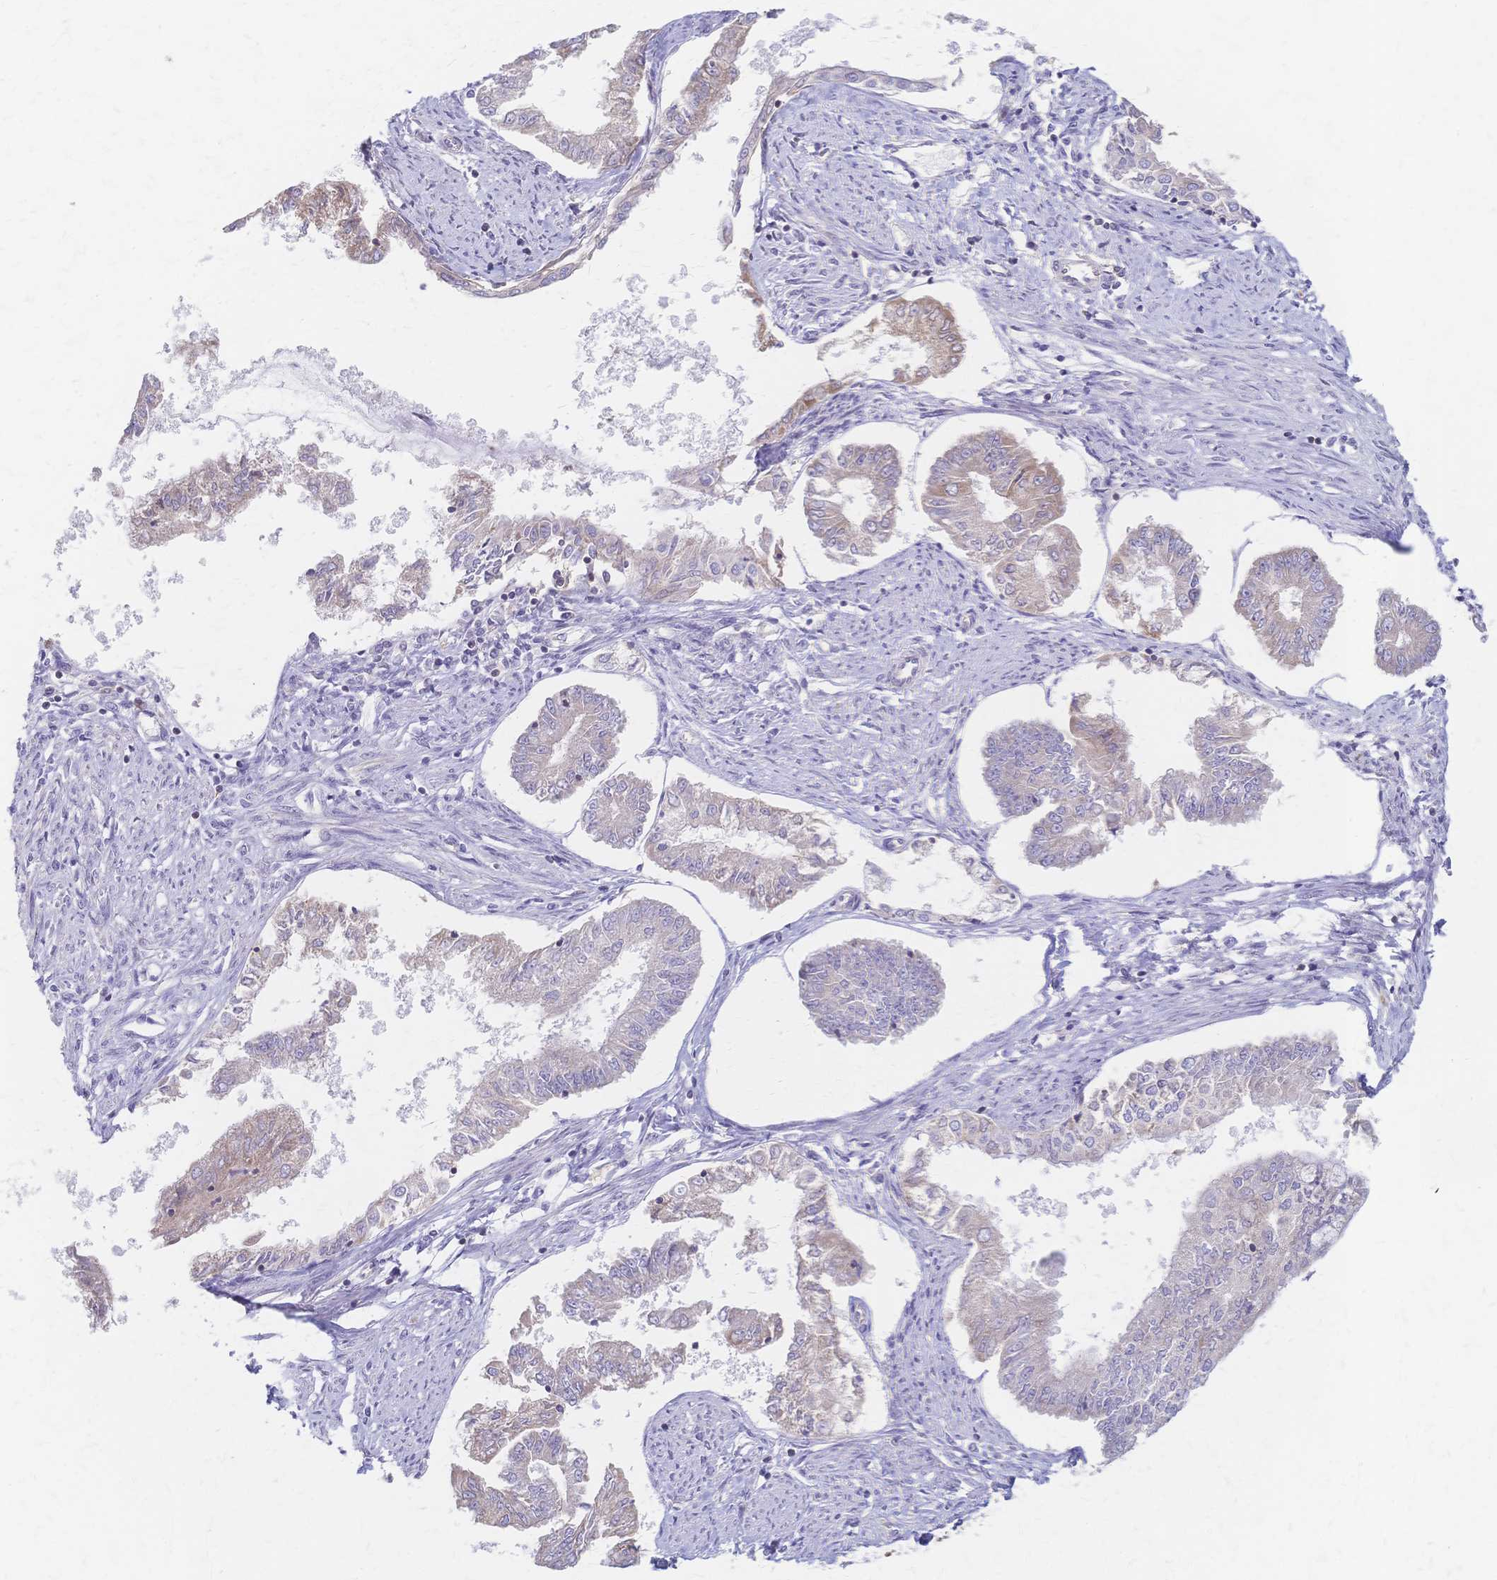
{"staining": {"intensity": "weak", "quantity": "25%-75%", "location": "cytoplasmic/membranous"}, "tissue": "endometrial cancer", "cell_type": "Tumor cells", "image_type": "cancer", "snomed": [{"axis": "morphology", "description": "Adenocarcinoma, NOS"}, {"axis": "topography", "description": "Endometrium"}], "caption": "A brown stain highlights weak cytoplasmic/membranous positivity of a protein in human endometrial adenocarcinoma tumor cells. Using DAB (brown) and hematoxylin (blue) stains, captured at high magnification using brightfield microscopy.", "gene": "CYB5A", "patient": {"sex": "female", "age": 76}}